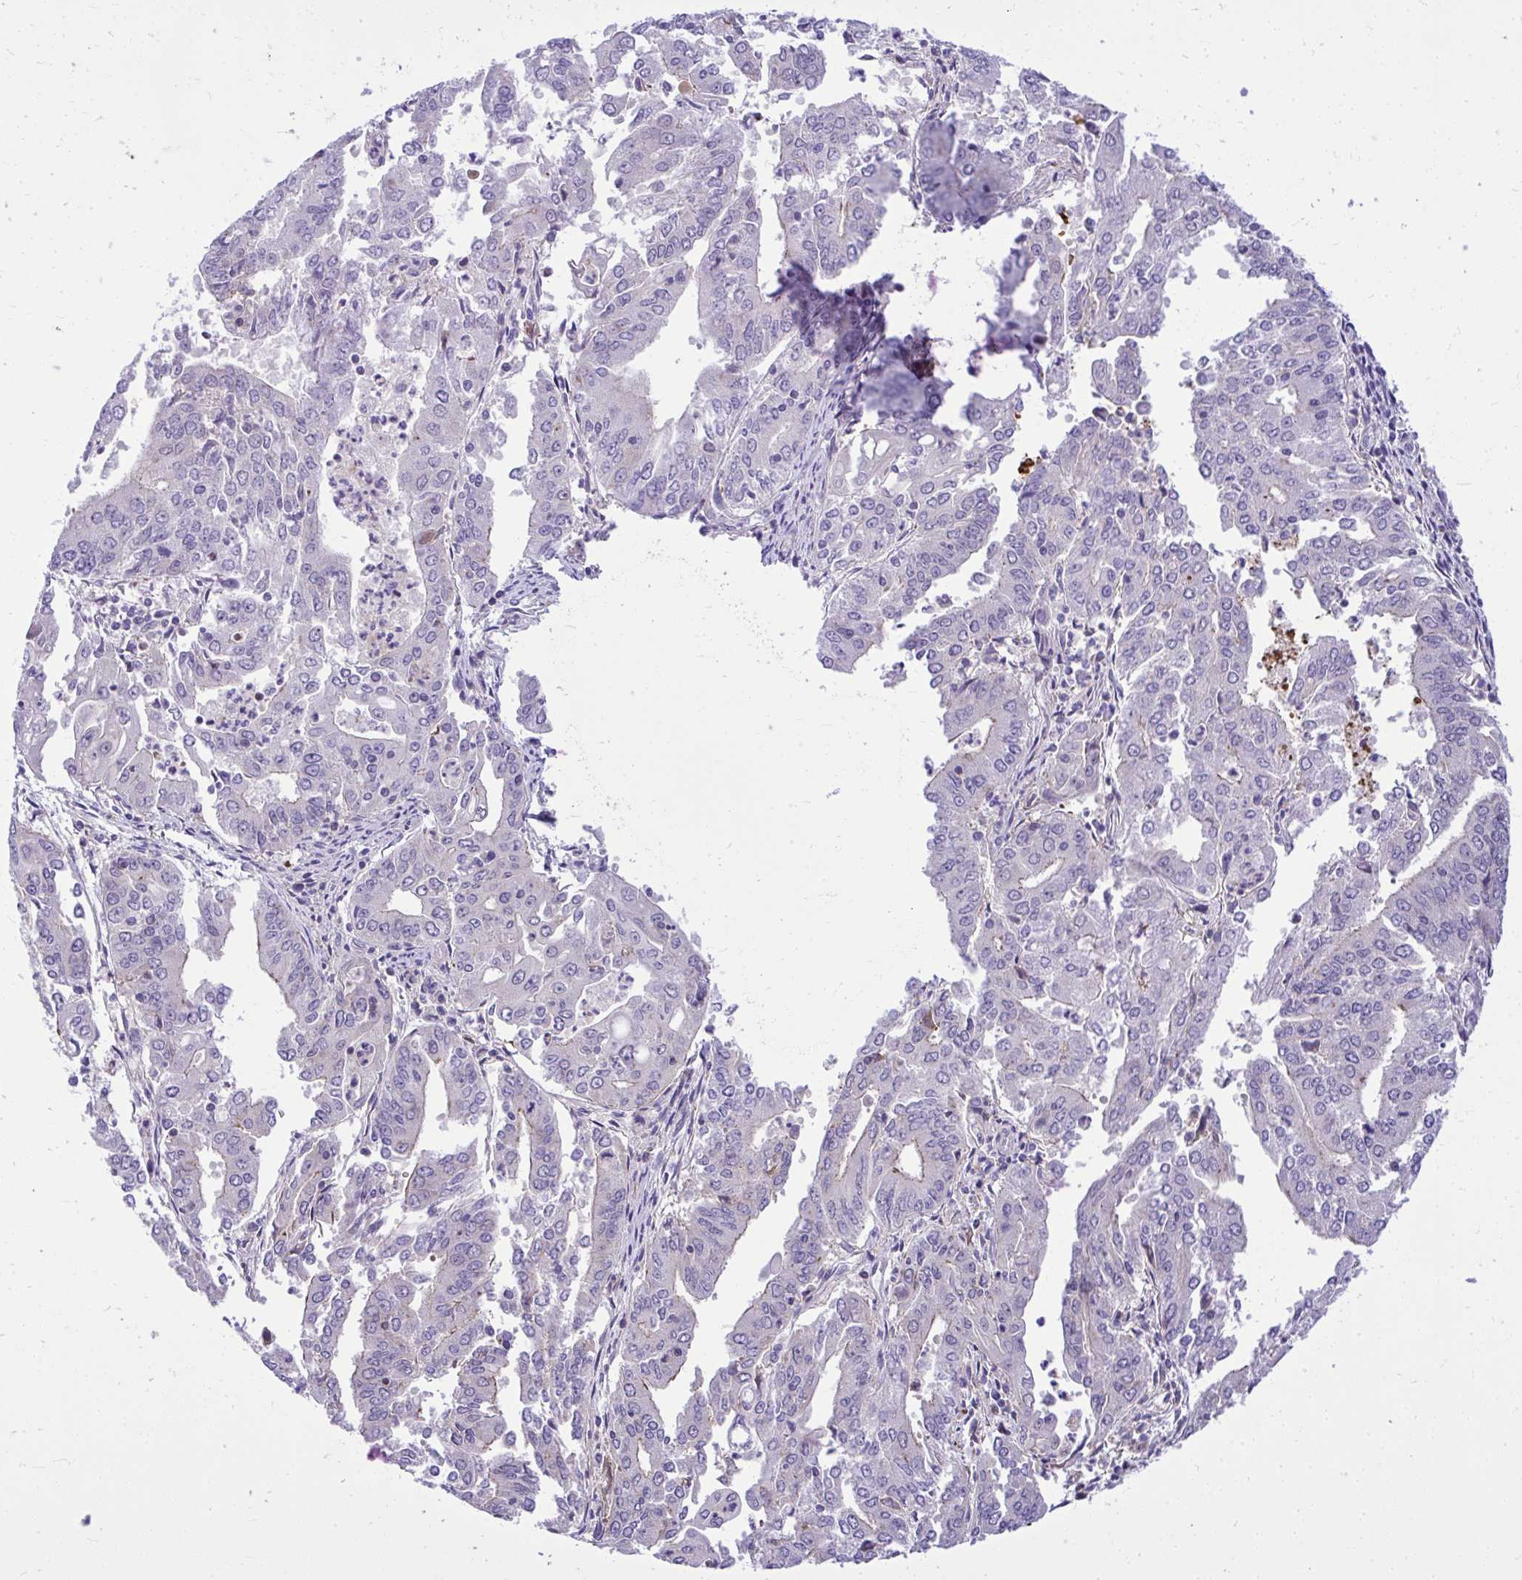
{"staining": {"intensity": "negative", "quantity": "none", "location": "none"}, "tissue": "cervical cancer", "cell_type": "Tumor cells", "image_type": "cancer", "snomed": [{"axis": "morphology", "description": "Adenocarcinoma, NOS"}, {"axis": "topography", "description": "Cervix"}], "caption": "This is a micrograph of immunohistochemistry (IHC) staining of cervical cancer (adenocarcinoma), which shows no staining in tumor cells. Brightfield microscopy of IHC stained with DAB (3,3'-diaminobenzidine) (brown) and hematoxylin (blue), captured at high magnification.", "gene": "GRK4", "patient": {"sex": "female", "age": 56}}